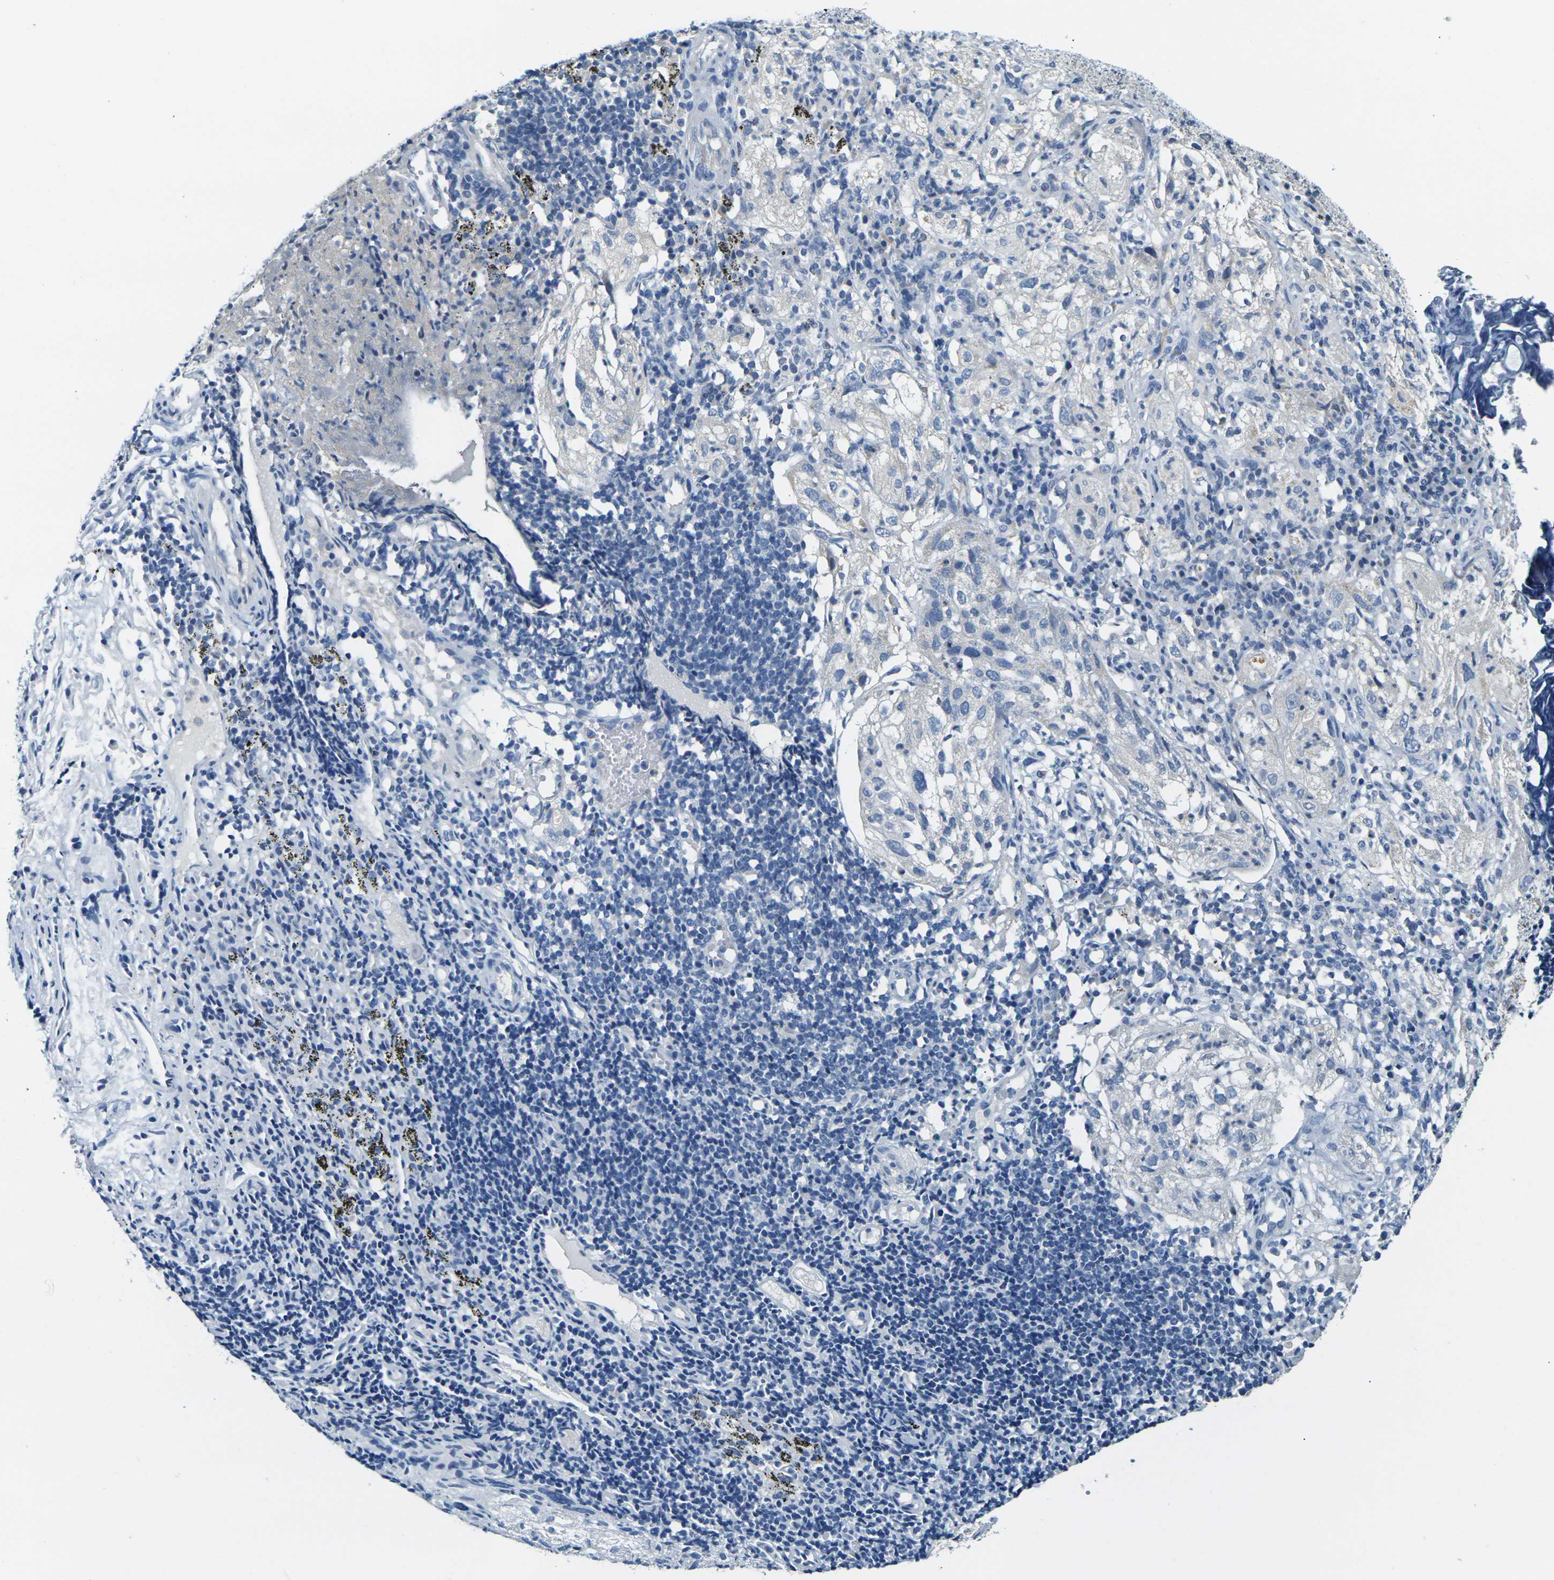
{"staining": {"intensity": "negative", "quantity": "none", "location": "none"}, "tissue": "lung cancer", "cell_type": "Tumor cells", "image_type": "cancer", "snomed": [{"axis": "morphology", "description": "Inflammation, NOS"}, {"axis": "morphology", "description": "Squamous cell carcinoma, NOS"}, {"axis": "topography", "description": "Lymph node"}, {"axis": "topography", "description": "Soft tissue"}, {"axis": "topography", "description": "Lung"}], "caption": "This is a photomicrograph of immunohistochemistry (IHC) staining of squamous cell carcinoma (lung), which shows no expression in tumor cells. The staining was performed using DAB to visualize the protein expression in brown, while the nuclei were stained in blue with hematoxylin (Magnification: 20x).", "gene": "SHISAL2B", "patient": {"sex": "male", "age": 66}}